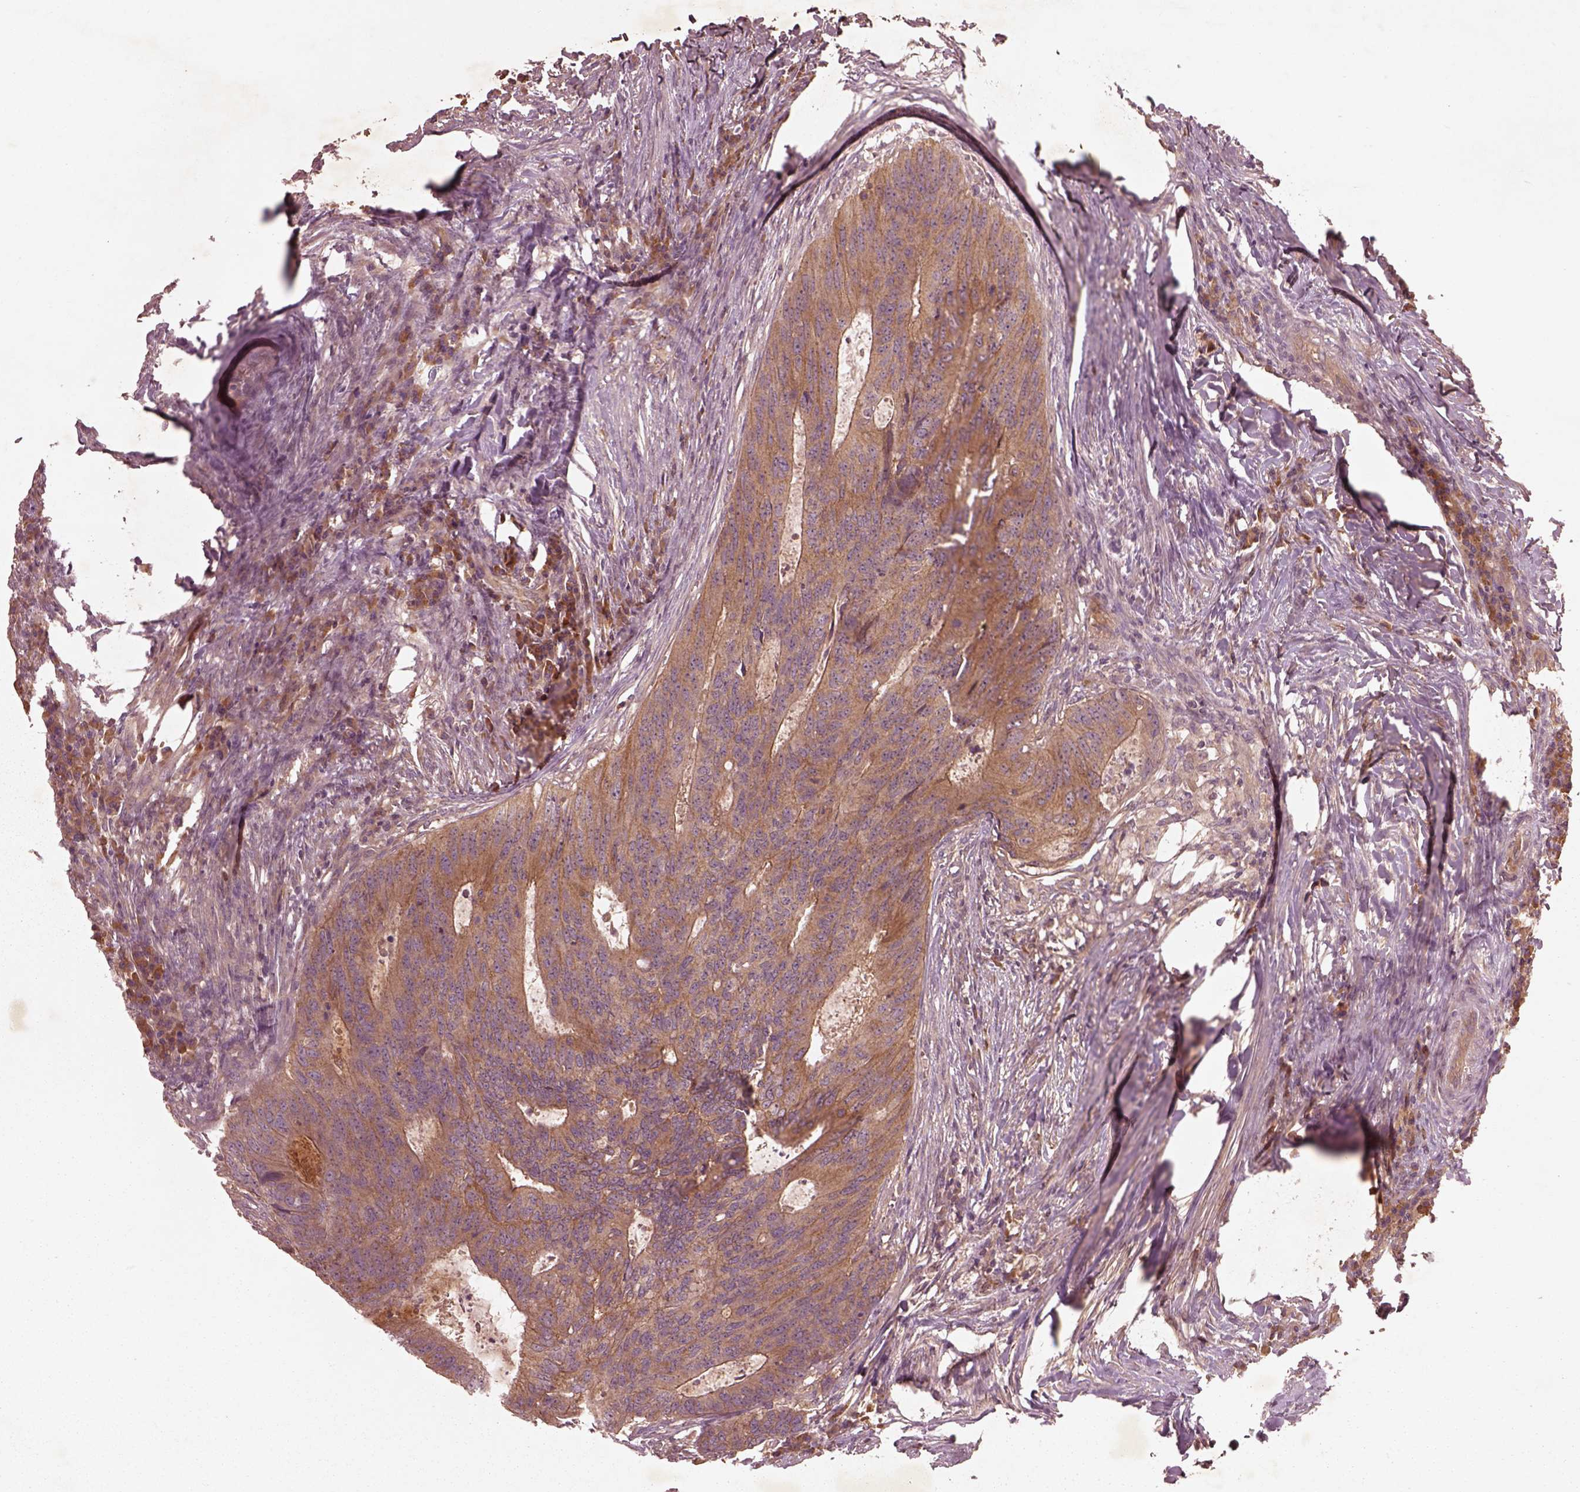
{"staining": {"intensity": "moderate", "quantity": ">75%", "location": "cytoplasmic/membranous"}, "tissue": "colorectal cancer", "cell_type": "Tumor cells", "image_type": "cancer", "snomed": [{"axis": "morphology", "description": "Adenocarcinoma, NOS"}, {"axis": "topography", "description": "Colon"}], "caption": "This is an image of IHC staining of colorectal cancer (adenocarcinoma), which shows moderate expression in the cytoplasmic/membranous of tumor cells.", "gene": "FAM234A", "patient": {"sex": "male", "age": 67}}